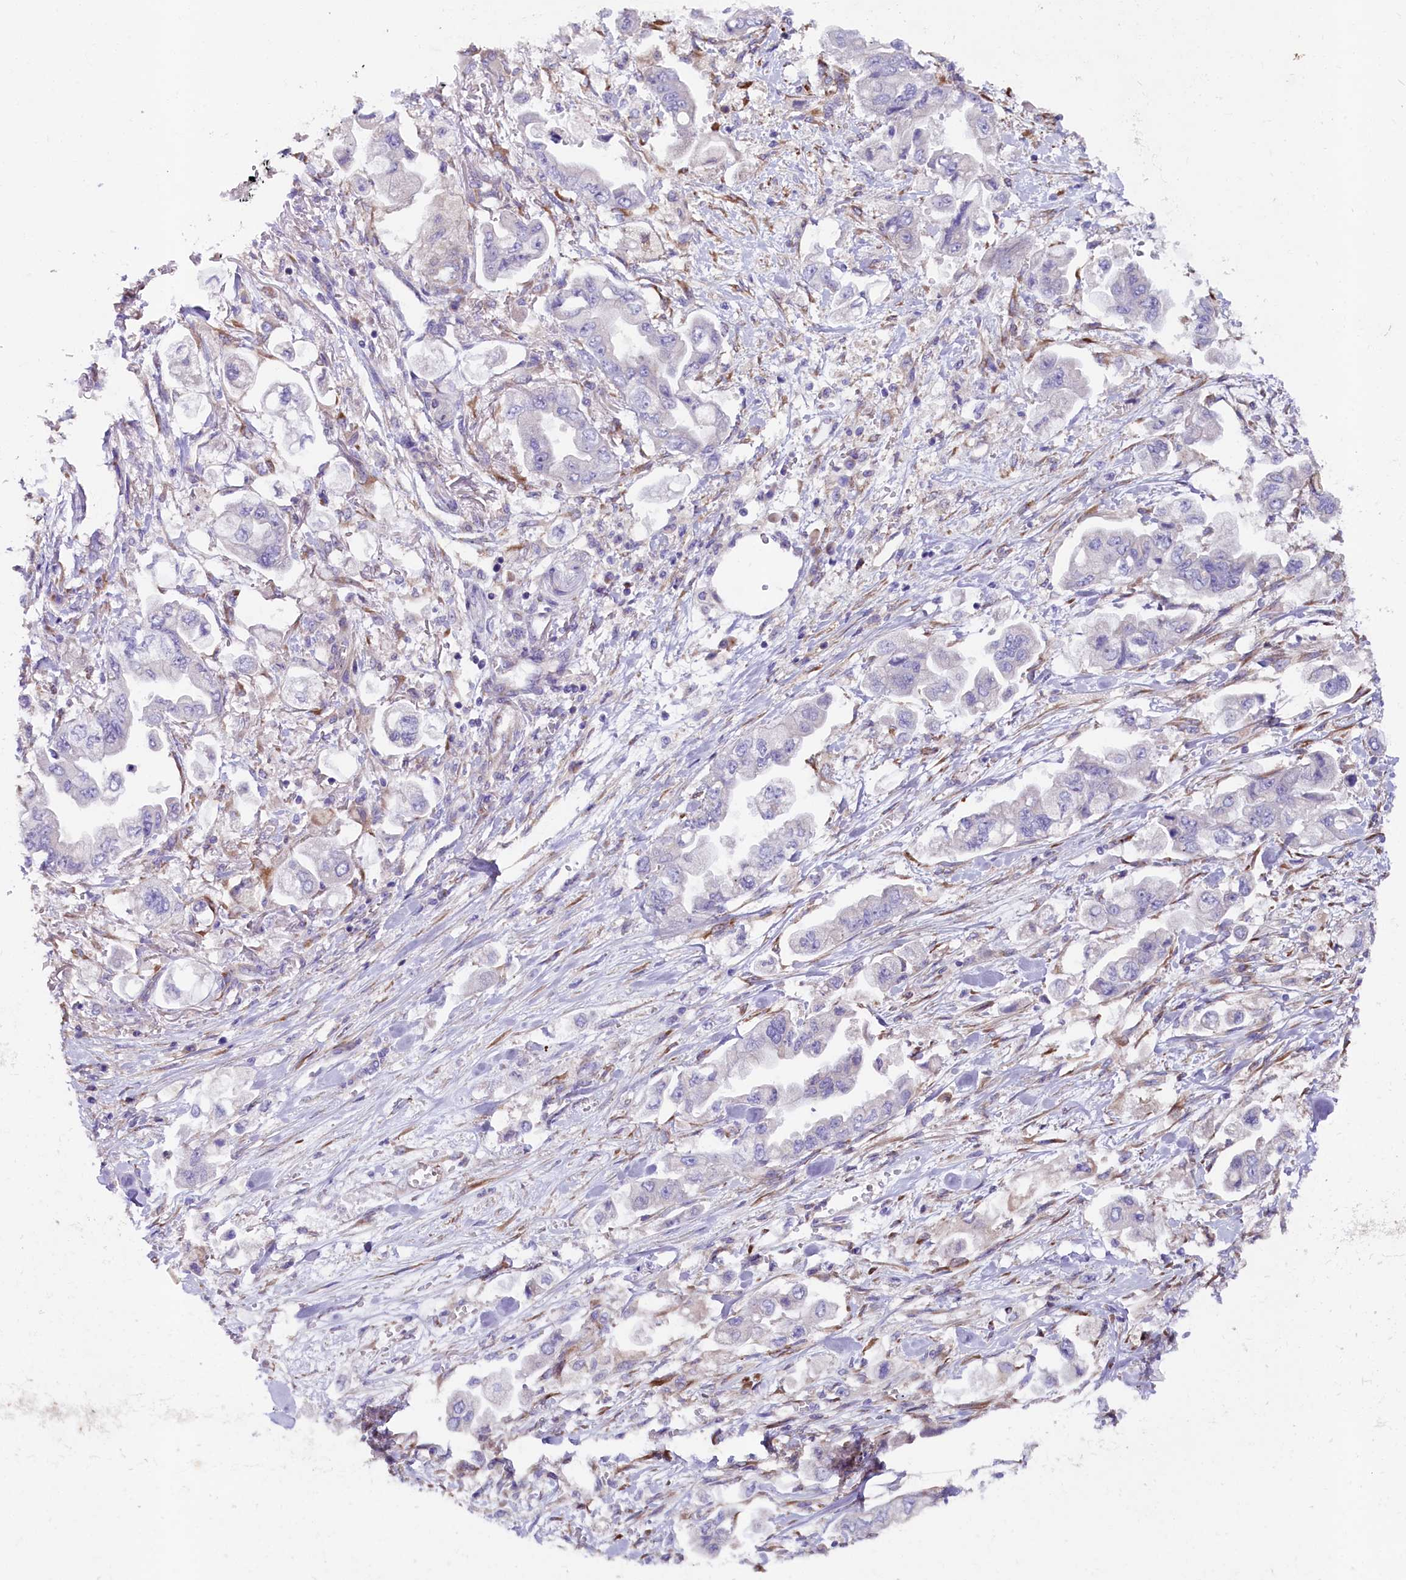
{"staining": {"intensity": "negative", "quantity": "none", "location": "none"}, "tissue": "stomach cancer", "cell_type": "Tumor cells", "image_type": "cancer", "snomed": [{"axis": "morphology", "description": "Adenocarcinoma, NOS"}, {"axis": "topography", "description": "Stomach"}], "caption": "The histopathology image shows no staining of tumor cells in stomach cancer (adenocarcinoma). The staining is performed using DAB brown chromogen with nuclei counter-stained in using hematoxylin.", "gene": "GPR108", "patient": {"sex": "male", "age": 62}}